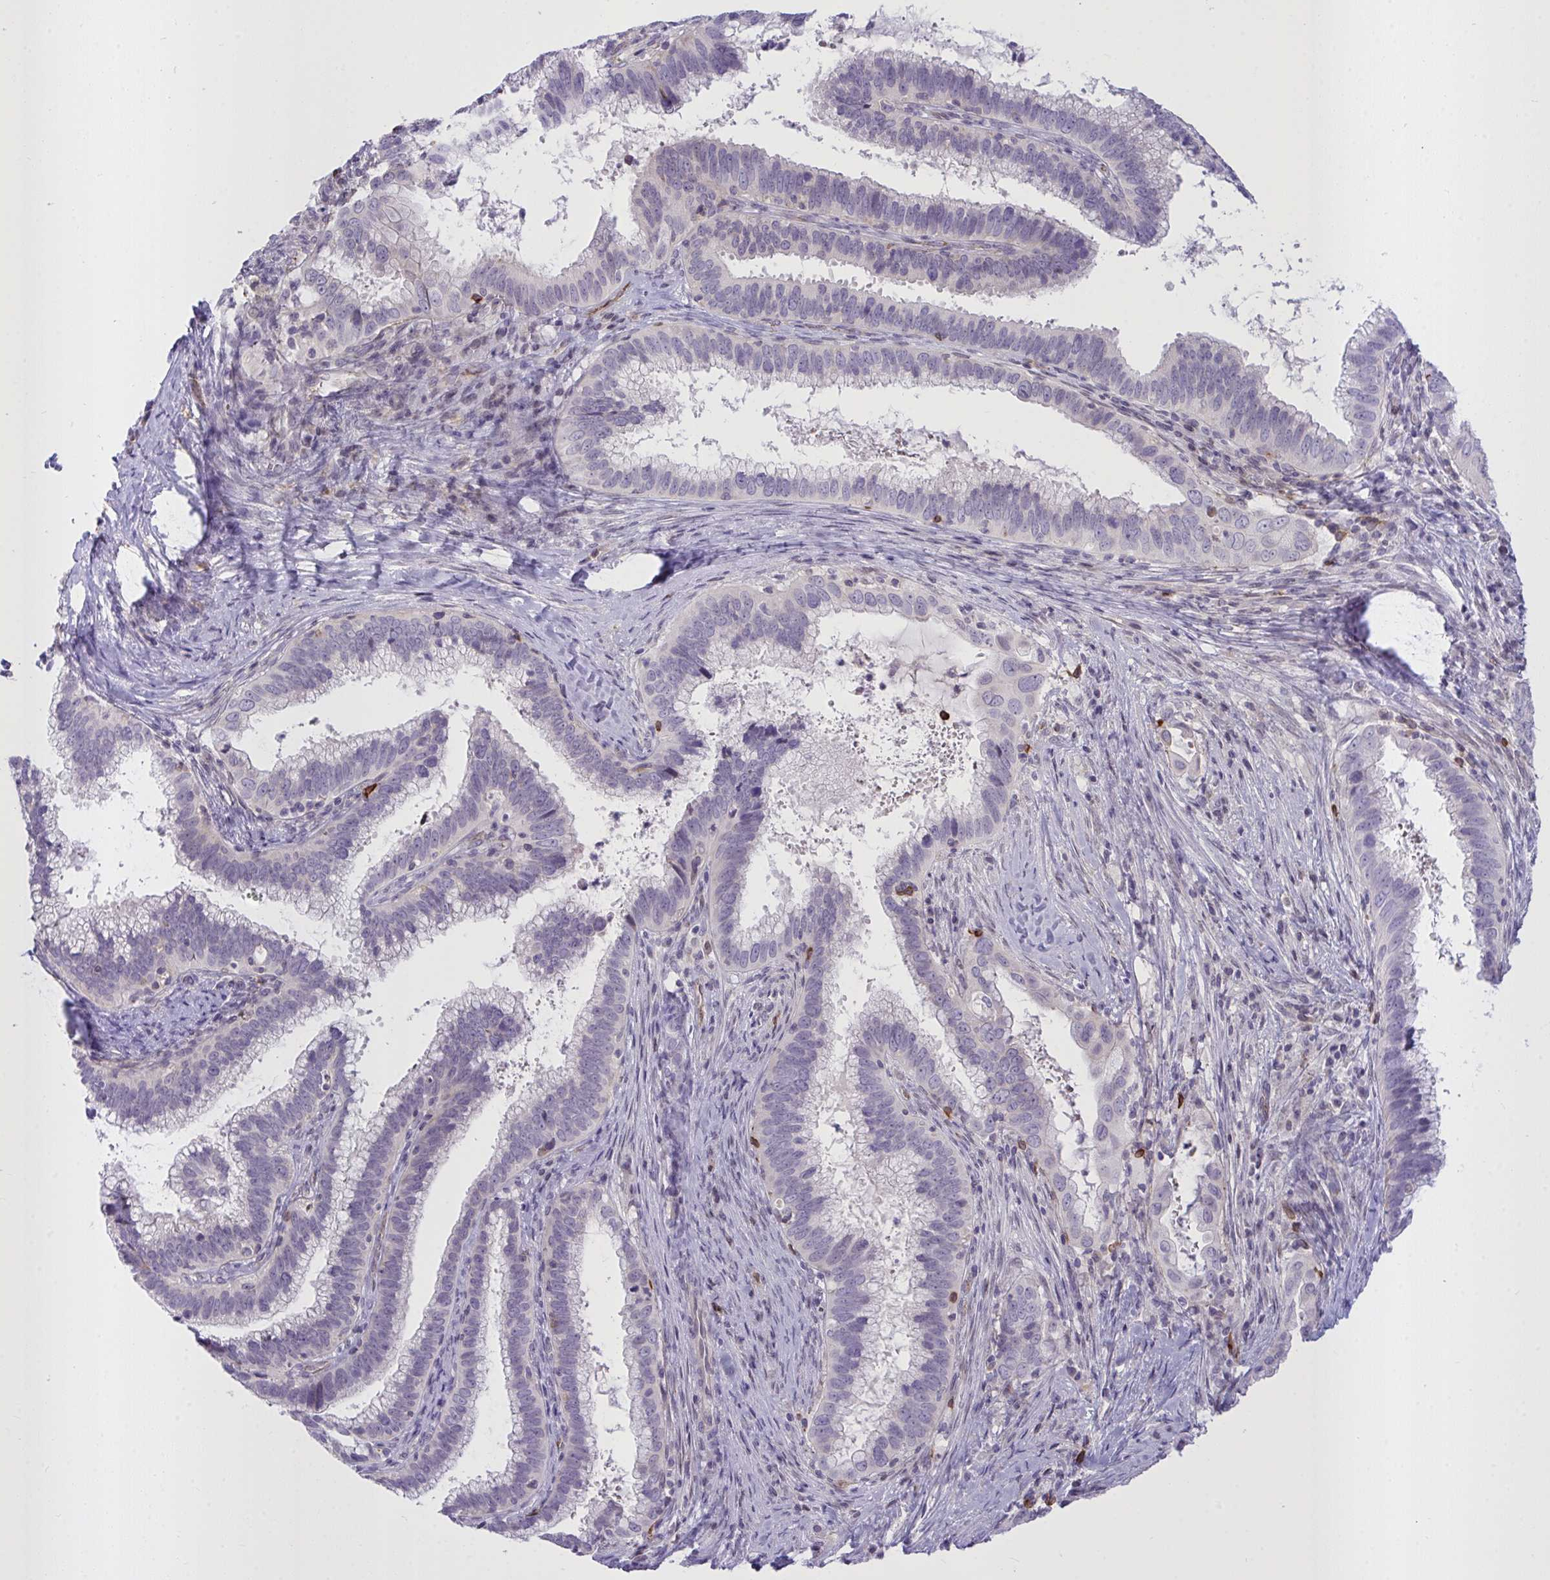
{"staining": {"intensity": "negative", "quantity": "none", "location": "none"}, "tissue": "cervical cancer", "cell_type": "Tumor cells", "image_type": "cancer", "snomed": [{"axis": "morphology", "description": "Adenocarcinoma, NOS"}, {"axis": "topography", "description": "Cervix"}], "caption": "A photomicrograph of human cervical cancer is negative for staining in tumor cells. (Brightfield microscopy of DAB immunohistochemistry (IHC) at high magnification).", "gene": "SEMA6B", "patient": {"sex": "female", "age": 56}}